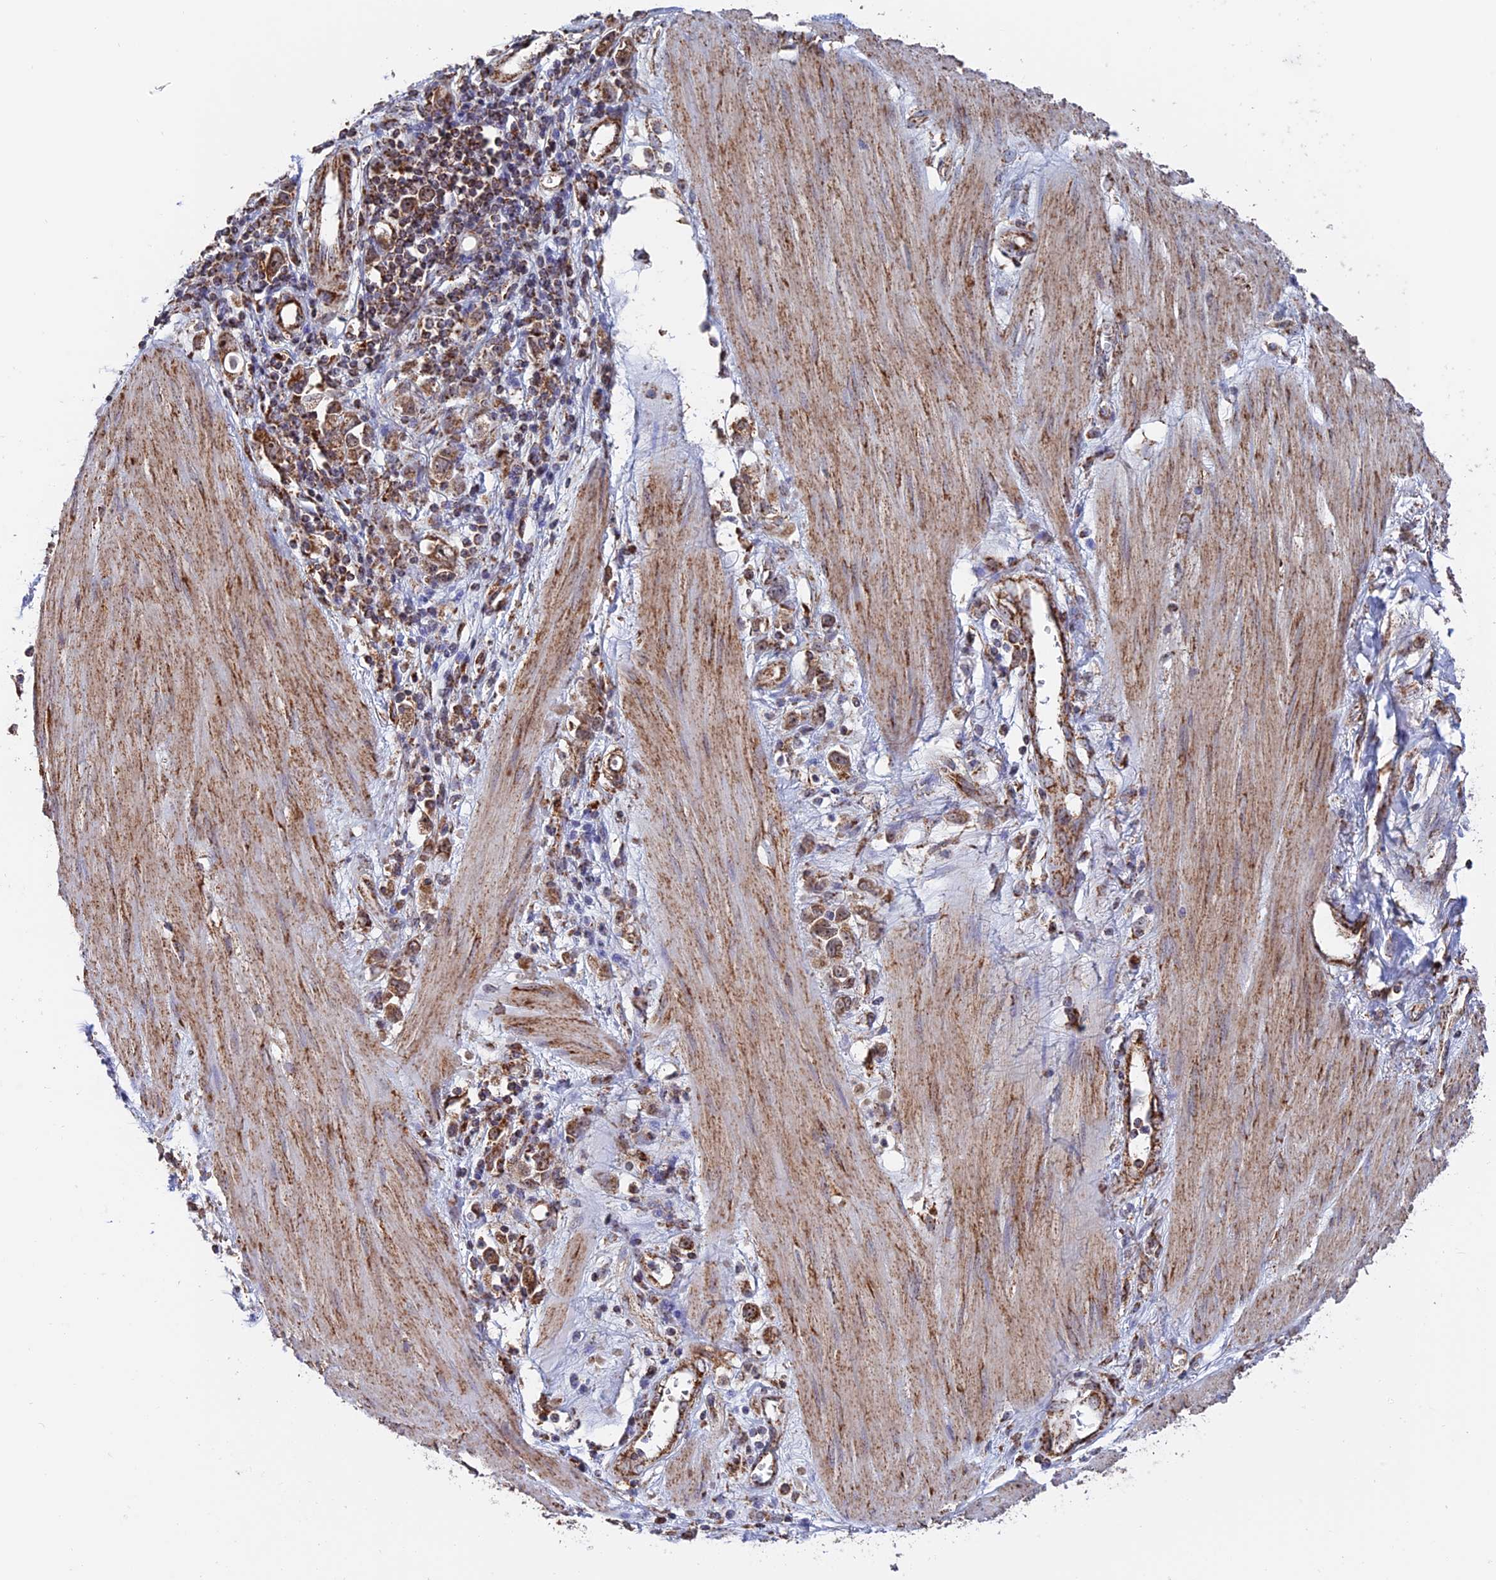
{"staining": {"intensity": "moderate", "quantity": ">75%", "location": "cytoplasmic/membranous"}, "tissue": "stomach cancer", "cell_type": "Tumor cells", "image_type": "cancer", "snomed": [{"axis": "morphology", "description": "Adenocarcinoma, NOS"}, {"axis": "topography", "description": "Stomach"}], "caption": "There is medium levels of moderate cytoplasmic/membranous staining in tumor cells of stomach cancer (adenocarcinoma), as demonstrated by immunohistochemical staining (brown color).", "gene": "DTYMK", "patient": {"sex": "female", "age": 76}}